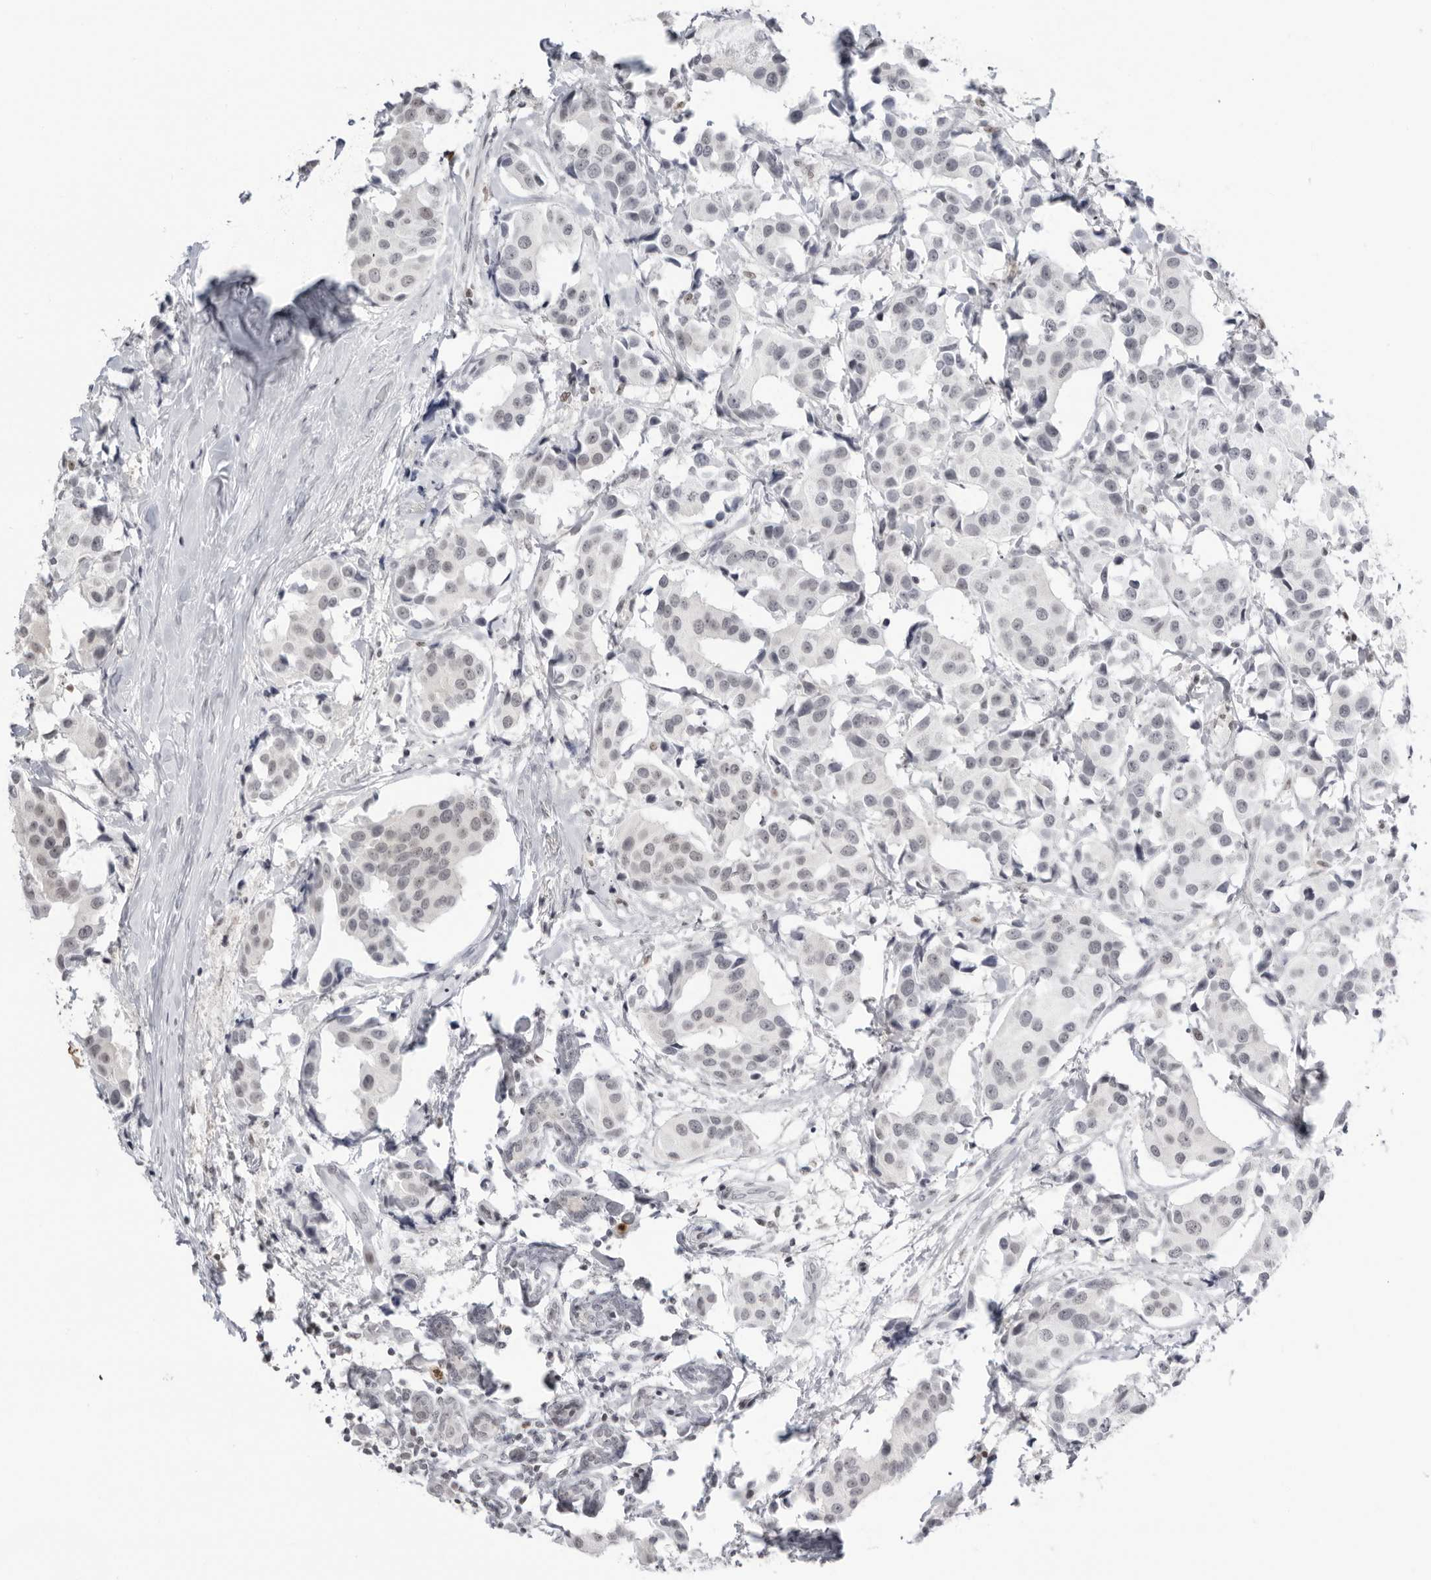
{"staining": {"intensity": "negative", "quantity": "none", "location": "none"}, "tissue": "breast cancer", "cell_type": "Tumor cells", "image_type": "cancer", "snomed": [{"axis": "morphology", "description": "Normal tissue, NOS"}, {"axis": "morphology", "description": "Duct carcinoma"}, {"axis": "topography", "description": "Breast"}], "caption": "Tumor cells are negative for protein expression in human breast cancer.", "gene": "RNF146", "patient": {"sex": "female", "age": 39}}